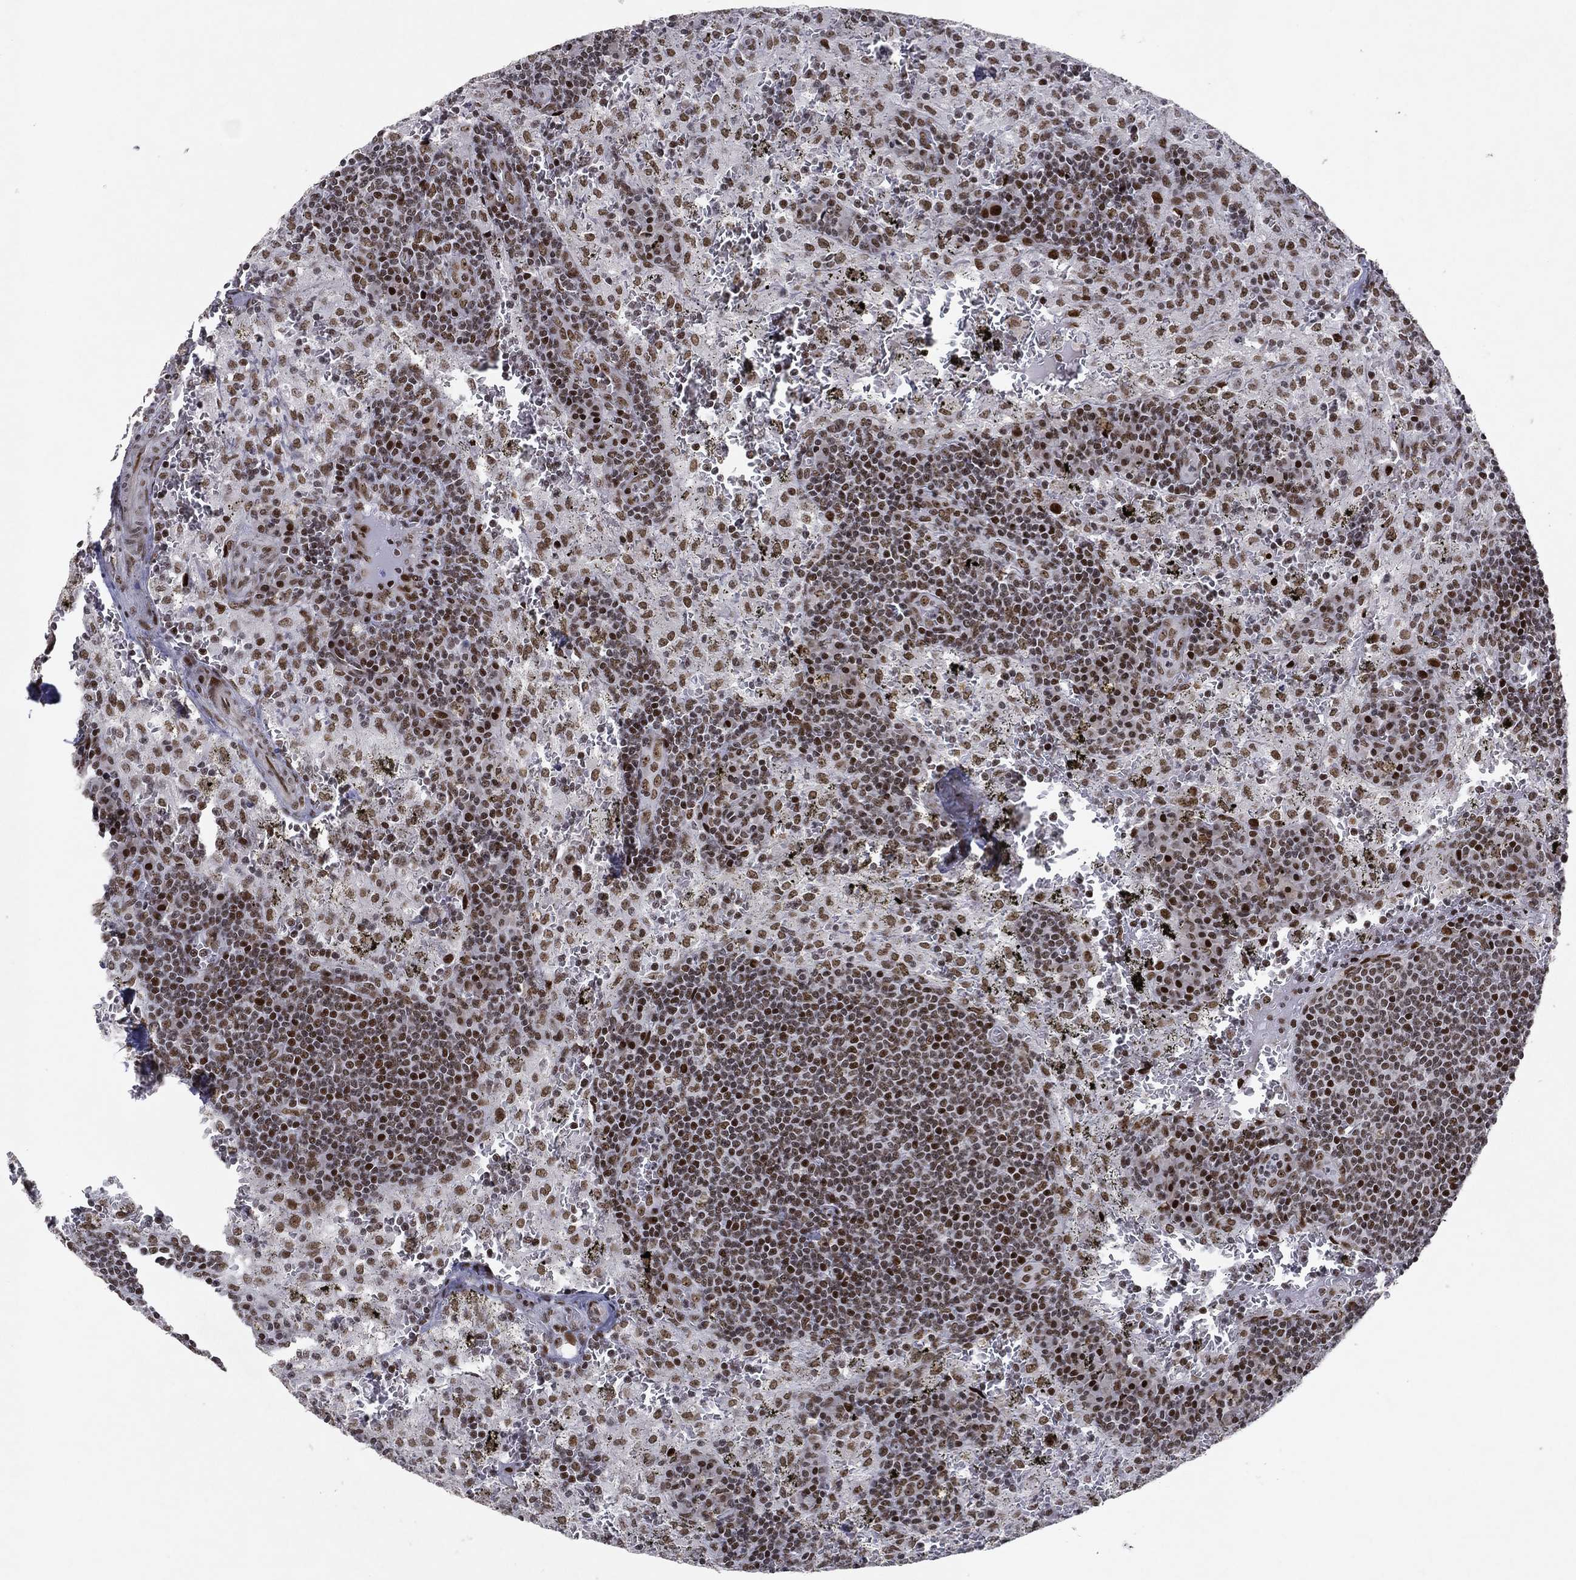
{"staining": {"intensity": "strong", "quantity": "<25%", "location": "nuclear"}, "tissue": "lymph node", "cell_type": "Germinal center cells", "image_type": "normal", "snomed": [{"axis": "morphology", "description": "Normal tissue, NOS"}, {"axis": "topography", "description": "Lymph node"}], "caption": "IHC photomicrograph of unremarkable lymph node: human lymph node stained using immunohistochemistry reveals medium levels of strong protein expression localized specifically in the nuclear of germinal center cells, appearing as a nuclear brown color.", "gene": "RTF1", "patient": {"sex": "male", "age": 62}}